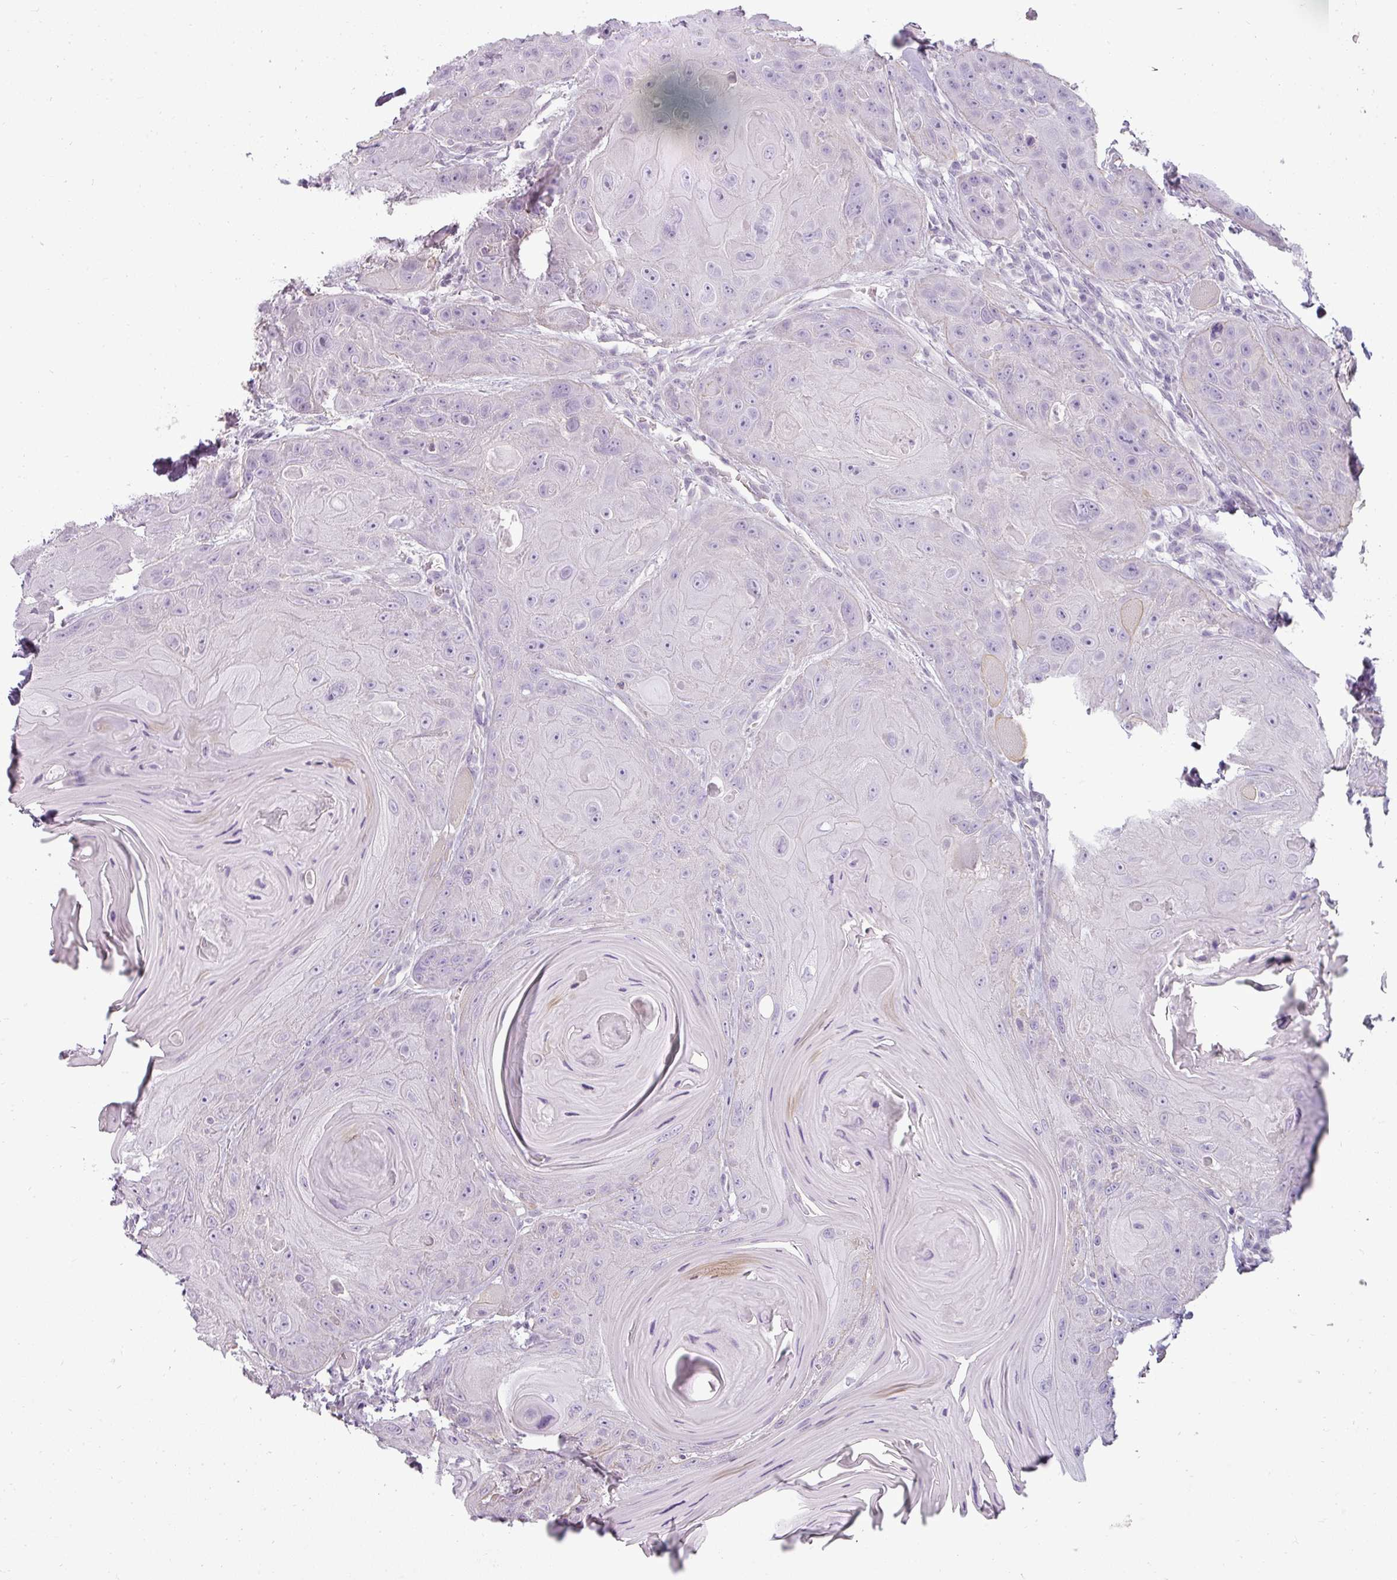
{"staining": {"intensity": "negative", "quantity": "none", "location": "none"}, "tissue": "head and neck cancer", "cell_type": "Tumor cells", "image_type": "cancer", "snomed": [{"axis": "morphology", "description": "Squamous cell carcinoma, NOS"}, {"axis": "topography", "description": "Head-Neck"}], "caption": "DAB (3,3'-diaminobenzidine) immunohistochemical staining of human head and neck cancer displays no significant staining in tumor cells.", "gene": "ASB1", "patient": {"sex": "female", "age": 59}}